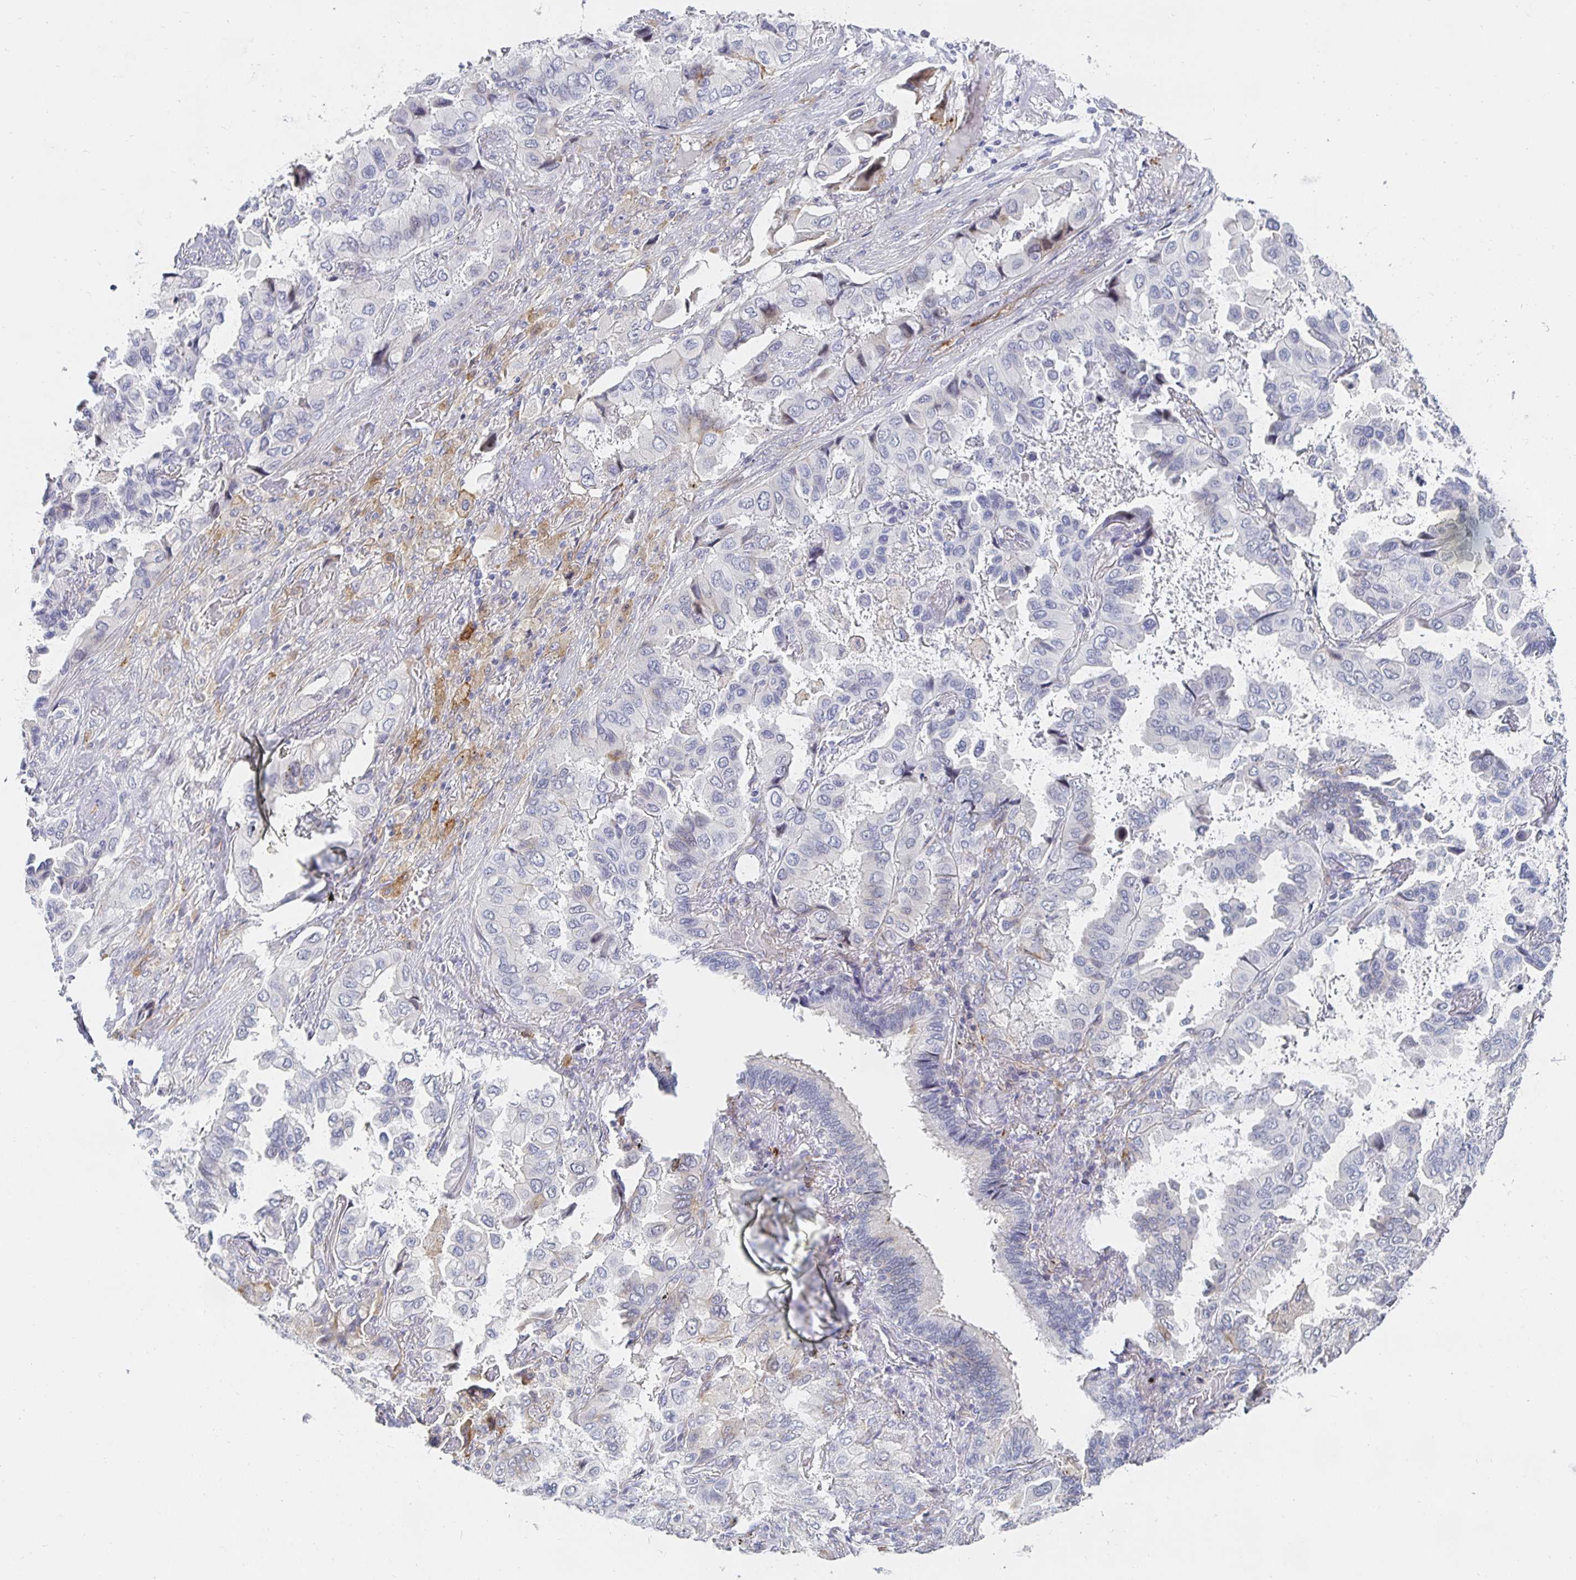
{"staining": {"intensity": "negative", "quantity": "none", "location": "none"}, "tissue": "lung cancer", "cell_type": "Tumor cells", "image_type": "cancer", "snomed": [{"axis": "morphology", "description": "Aneuploidy"}, {"axis": "morphology", "description": "Adenocarcinoma, NOS"}, {"axis": "morphology", "description": "Adenocarcinoma, metastatic, NOS"}, {"axis": "topography", "description": "Lymph node"}, {"axis": "topography", "description": "Lung"}], "caption": "Lung cancer stained for a protein using immunohistochemistry (IHC) exhibits no positivity tumor cells.", "gene": "S100G", "patient": {"sex": "female", "age": 48}}